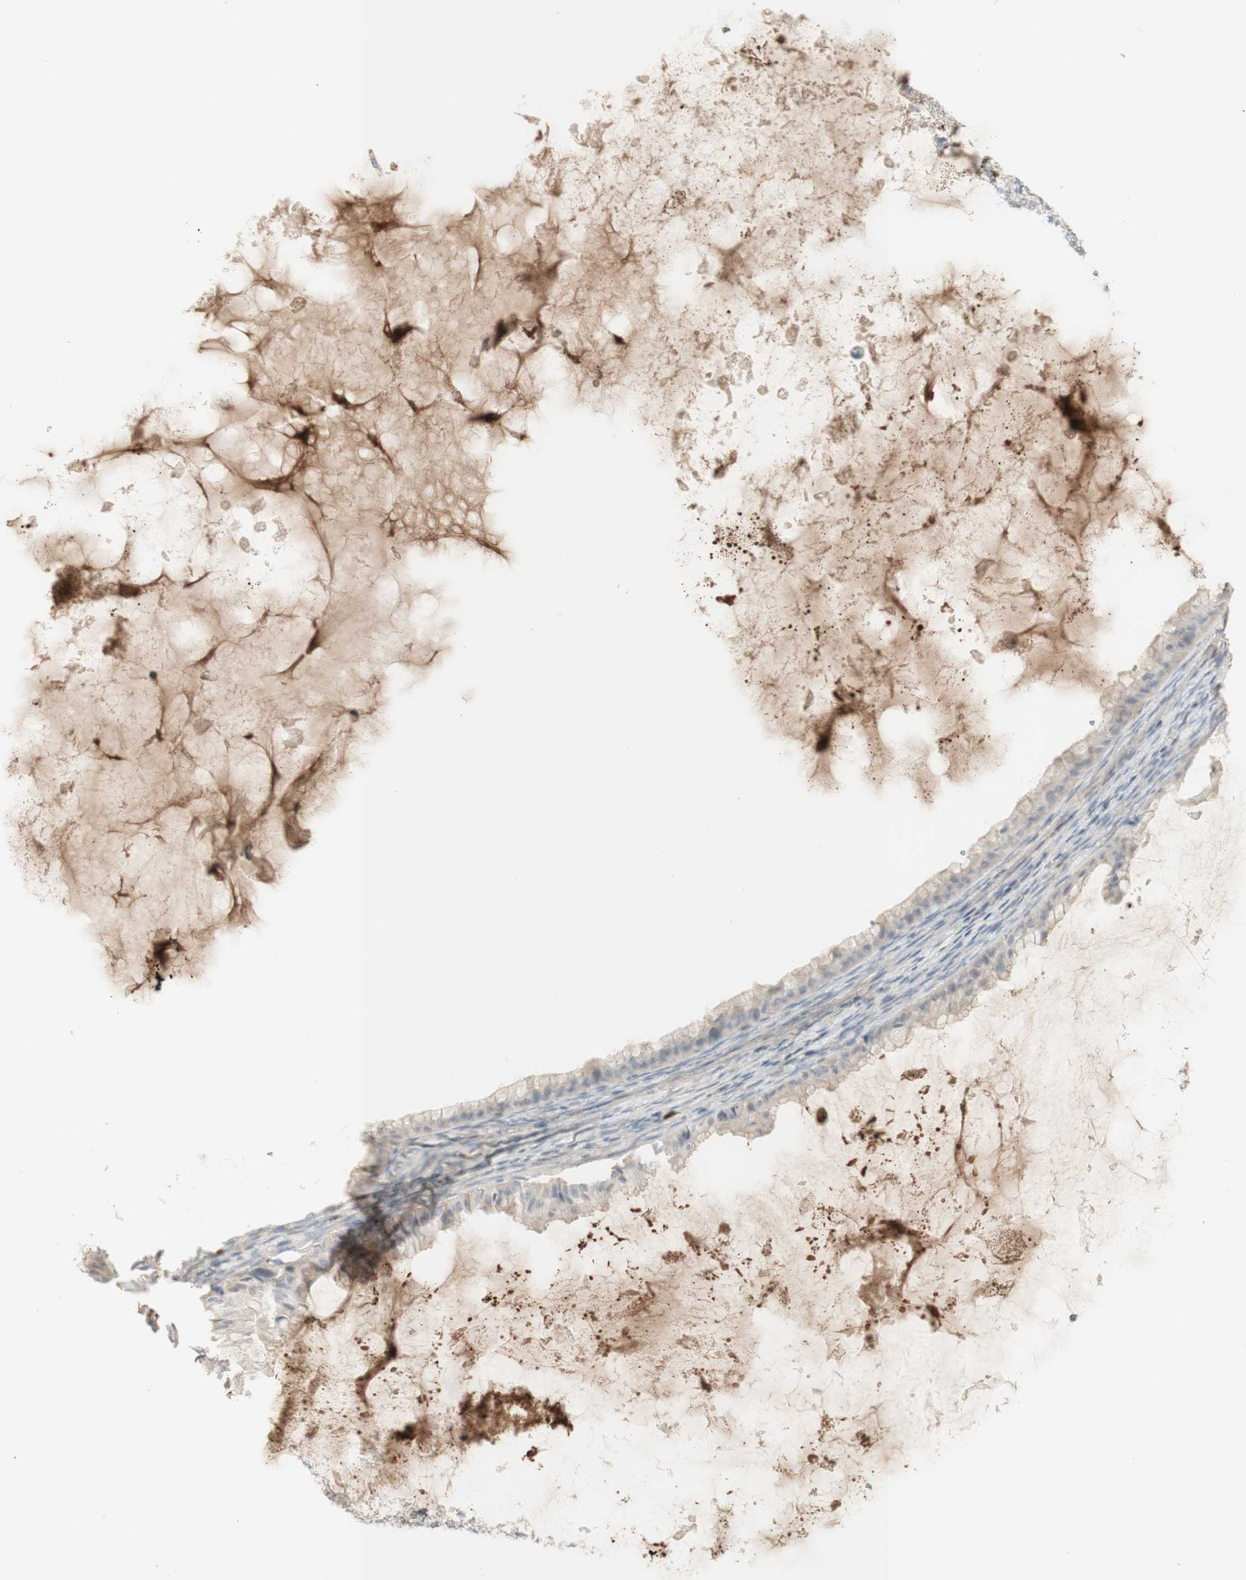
{"staining": {"intensity": "weak", "quantity": ">75%", "location": "cytoplasmic/membranous"}, "tissue": "ovarian cancer", "cell_type": "Tumor cells", "image_type": "cancer", "snomed": [{"axis": "morphology", "description": "Cystadenocarcinoma, mucinous, NOS"}, {"axis": "topography", "description": "Ovary"}], "caption": "Ovarian mucinous cystadenocarcinoma stained for a protein (brown) shows weak cytoplasmic/membranous positive positivity in about >75% of tumor cells.", "gene": "NID1", "patient": {"sex": "female", "age": 61}}